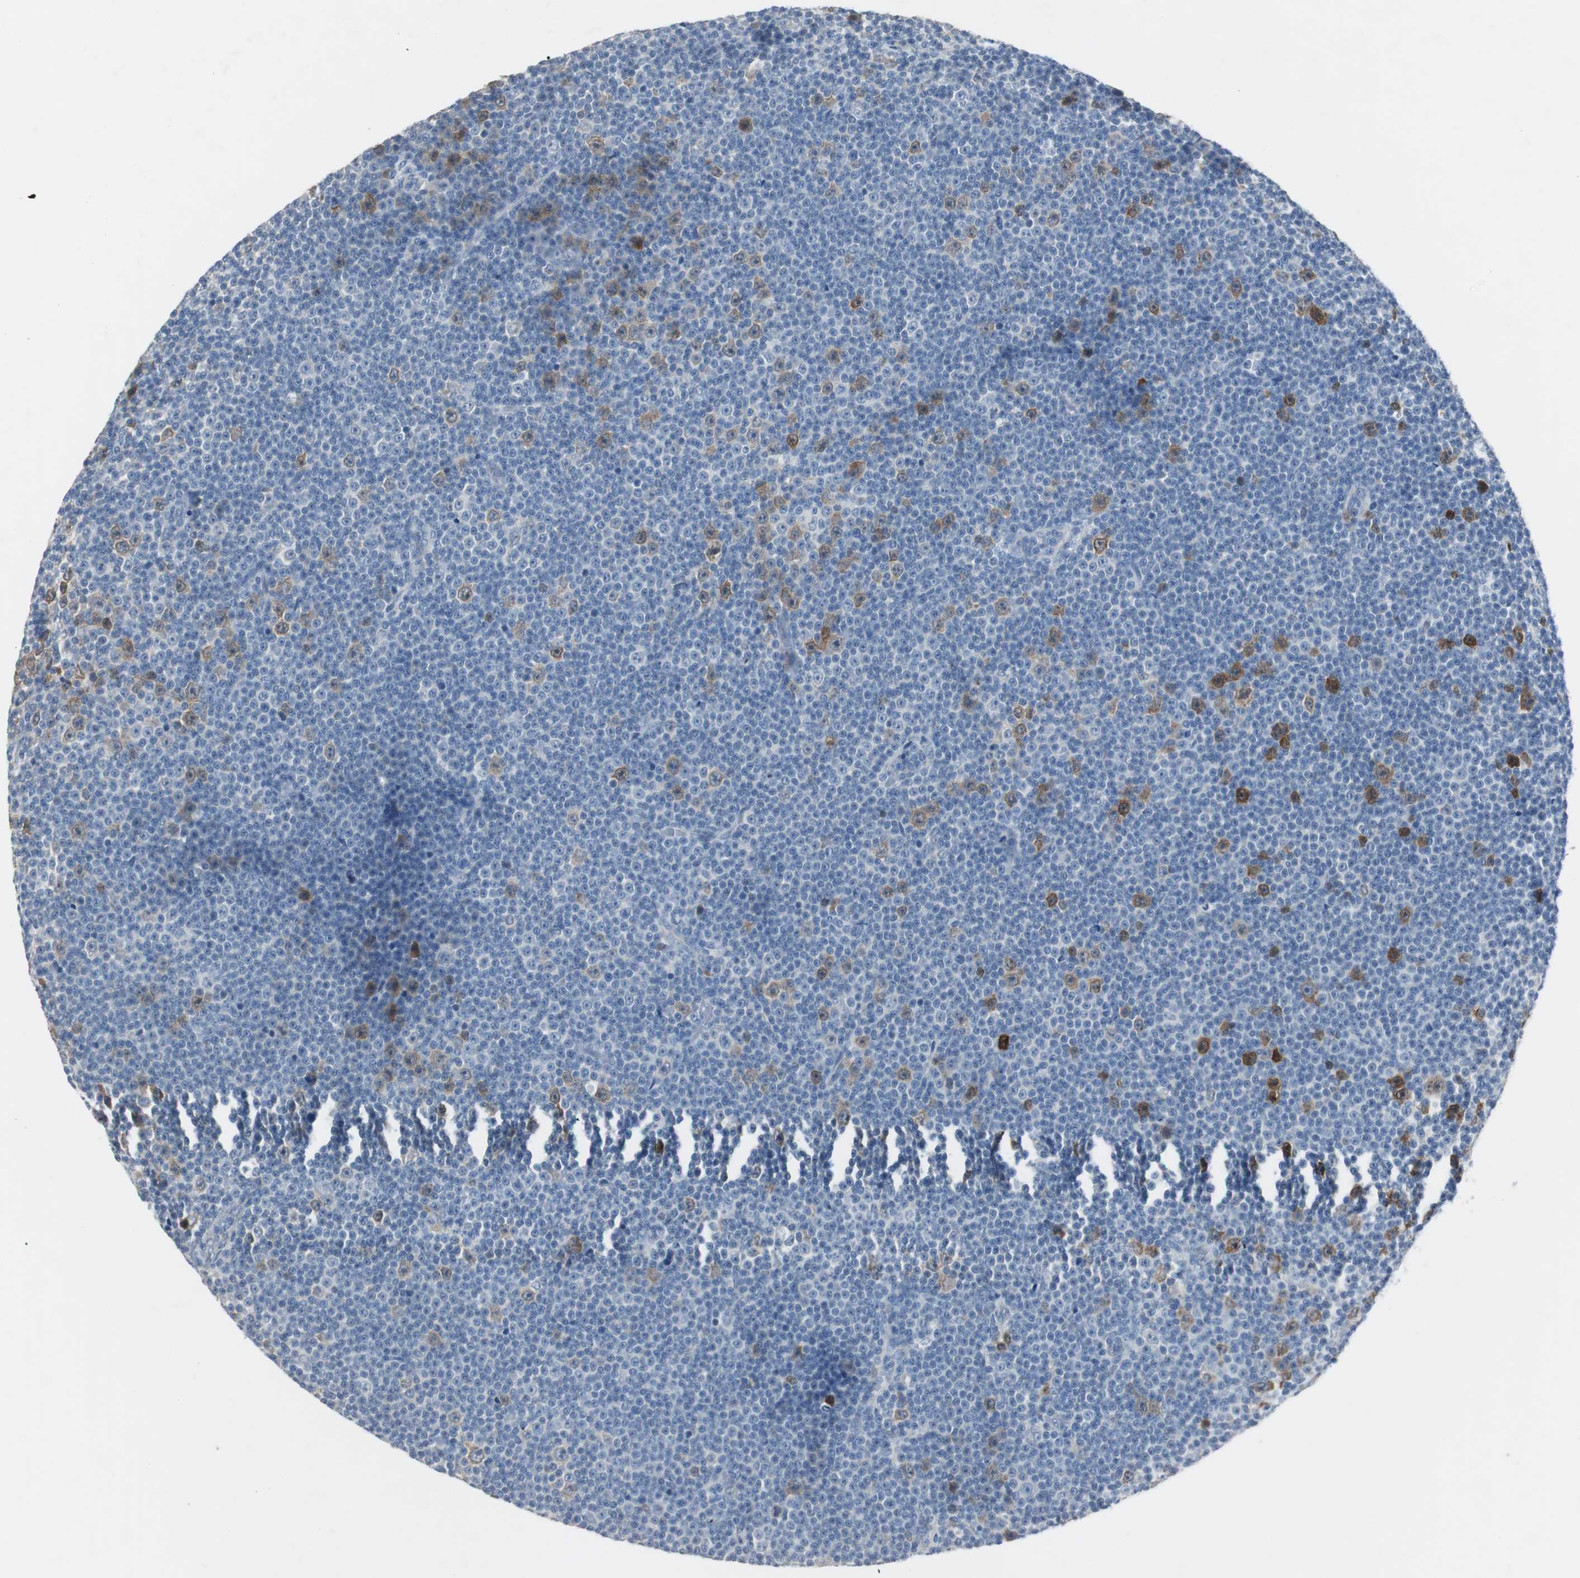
{"staining": {"intensity": "strong", "quantity": "<25%", "location": "cytoplasmic/membranous,nuclear"}, "tissue": "lymphoma", "cell_type": "Tumor cells", "image_type": "cancer", "snomed": [{"axis": "morphology", "description": "Malignant lymphoma, non-Hodgkin's type, Low grade"}, {"axis": "topography", "description": "Lymph node"}], "caption": "The image displays immunohistochemical staining of malignant lymphoma, non-Hodgkin's type (low-grade). There is strong cytoplasmic/membranous and nuclear expression is seen in about <25% of tumor cells.", "gene": "TK1", "patient": {"sex": "female", "age": 67}}